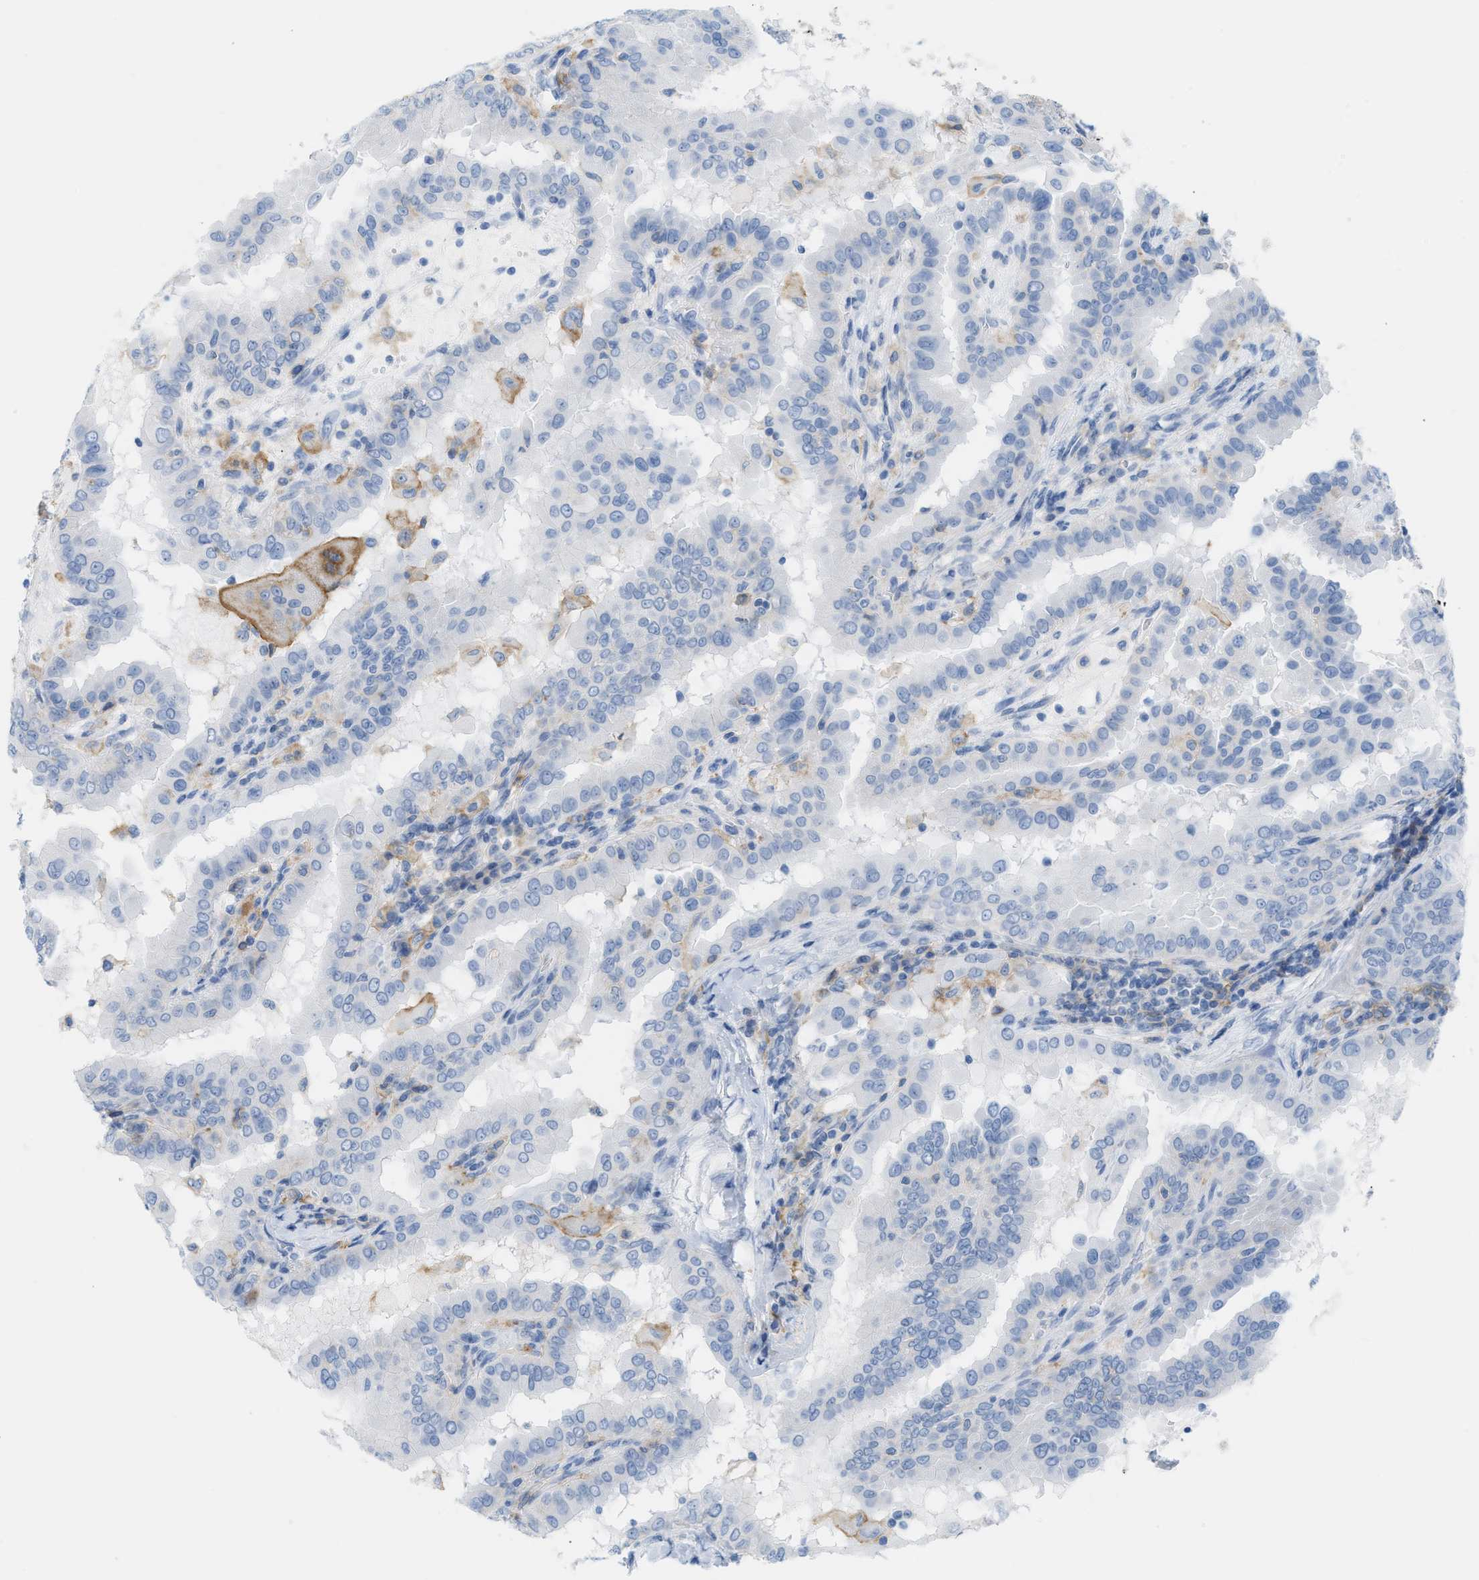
{"staining": {"intensity": "negative", "quantity": "none", "location": "none"}, "tissue": "thyroid cancer", "cell_type": "Tumor cells", "image_type": "cancer", "snomed": [{"axis": "morphology", "description": "Papillary adenocarcinoma, NOS"}, {"axis": "topography", "description": "Thyroid gland"}], "caption": "This is a image of immunohistochemistry staining of papillary adenocarcinoma (thyroid), which shows no positivity in tumor cells. (DAB IHC visualized using brightfield microscopy, high magnification).", "gene": "SLC3A2", "patient": {"sex": "male", "age": 33}}